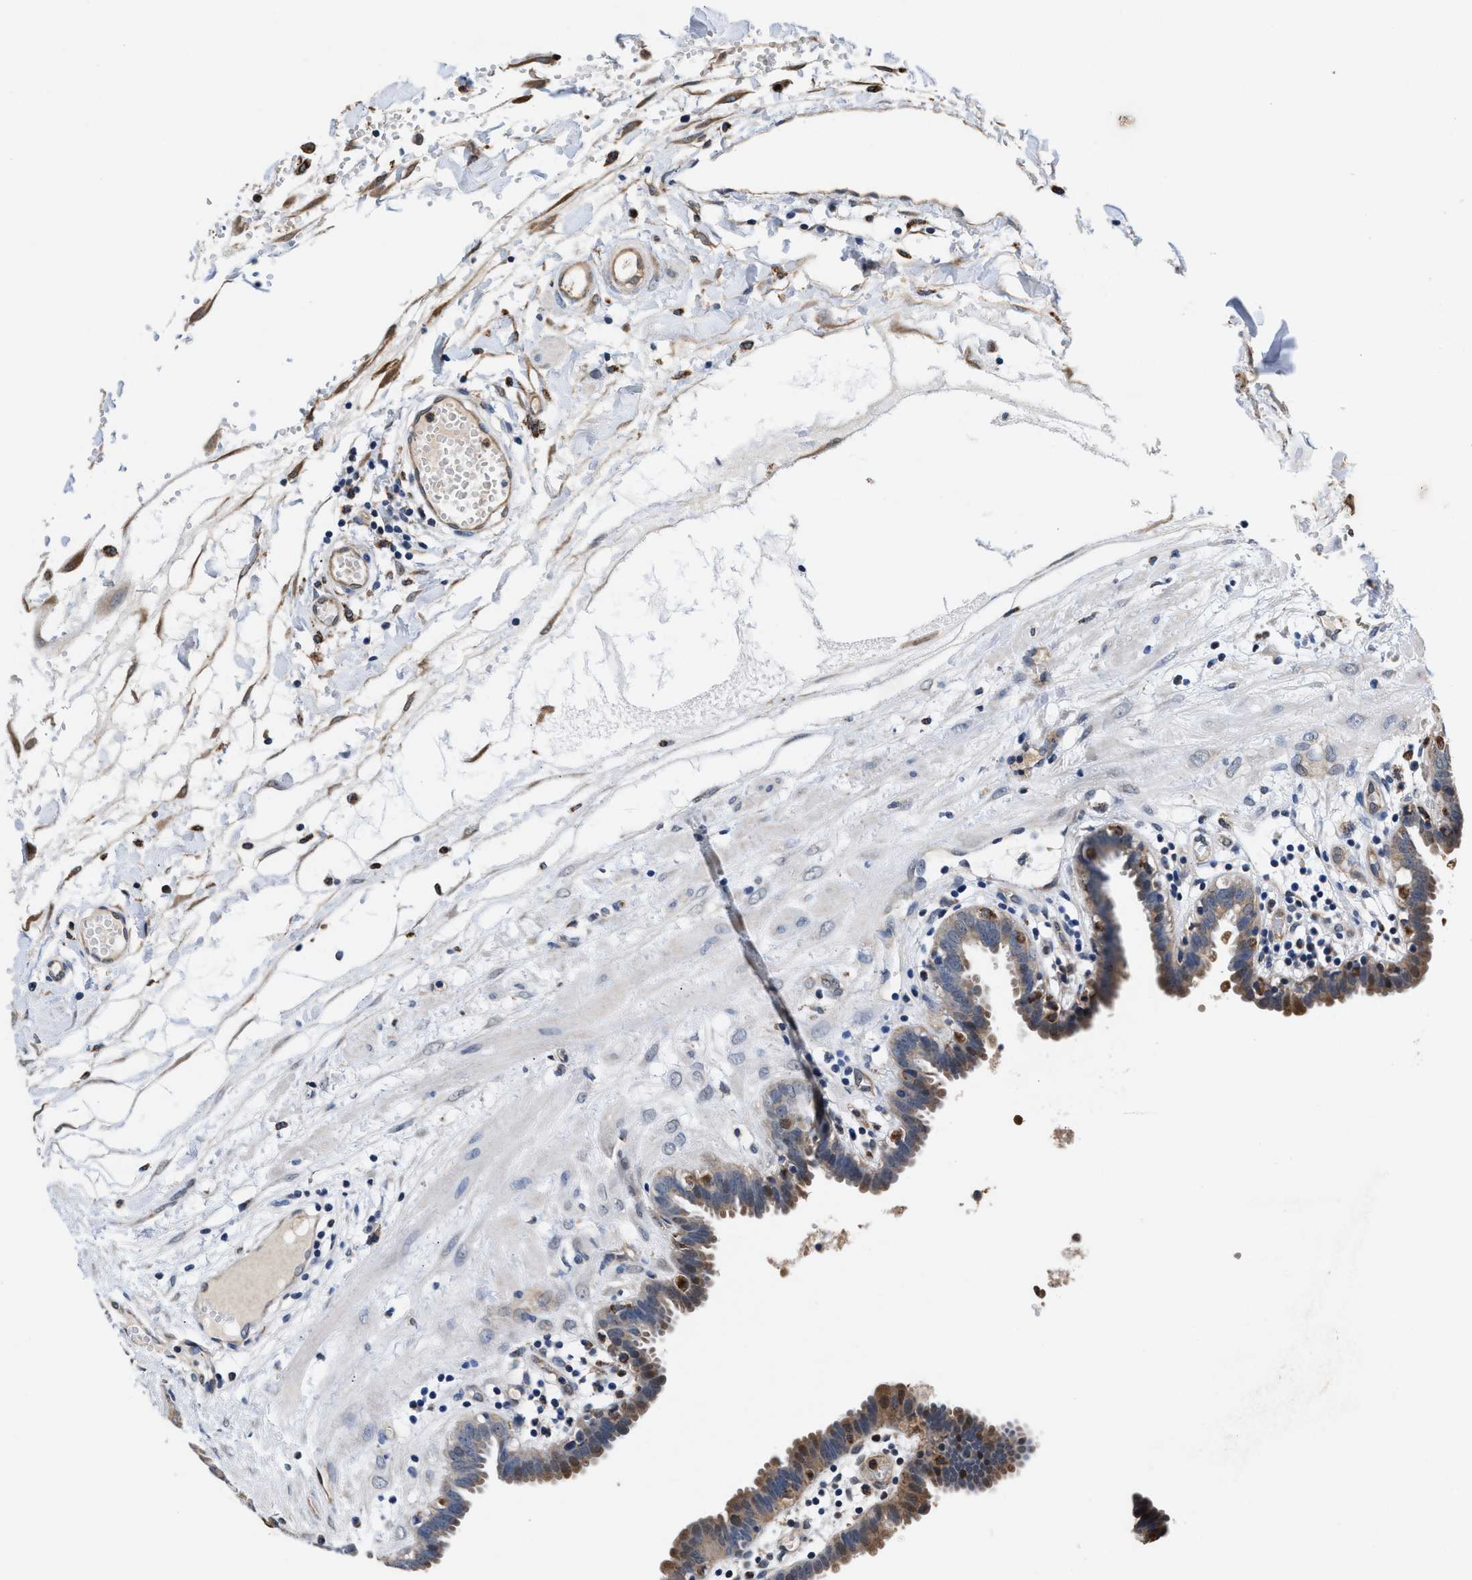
{"staining": {"intensity": "moderate", "quantity": ">75%", "location": "cytoplasmic/membranous"}, "tissue": "fallopian tube", "cell_type": "Glandular cells", "image_type": "normal", "snomed": [{"axis": "morphology", "description": "Normal tissue, NOS"}, {"axis": "topography", "description": "Fallopian tube"}, {"axis": "topography", "description": "Placenta"}], "caption": "Brown immunohistochemical staining in unremarkable fallopian tube shows moderate cytoplasmic/membranous positivity in approximately >75% of glandular cells. The protein is stained brown, and the nuclei are stained in blue (DAB IHC with brightfield microscopy, high magnification).", "gene": "ACLY", "patient": {"sex": "female", "age": 32}}